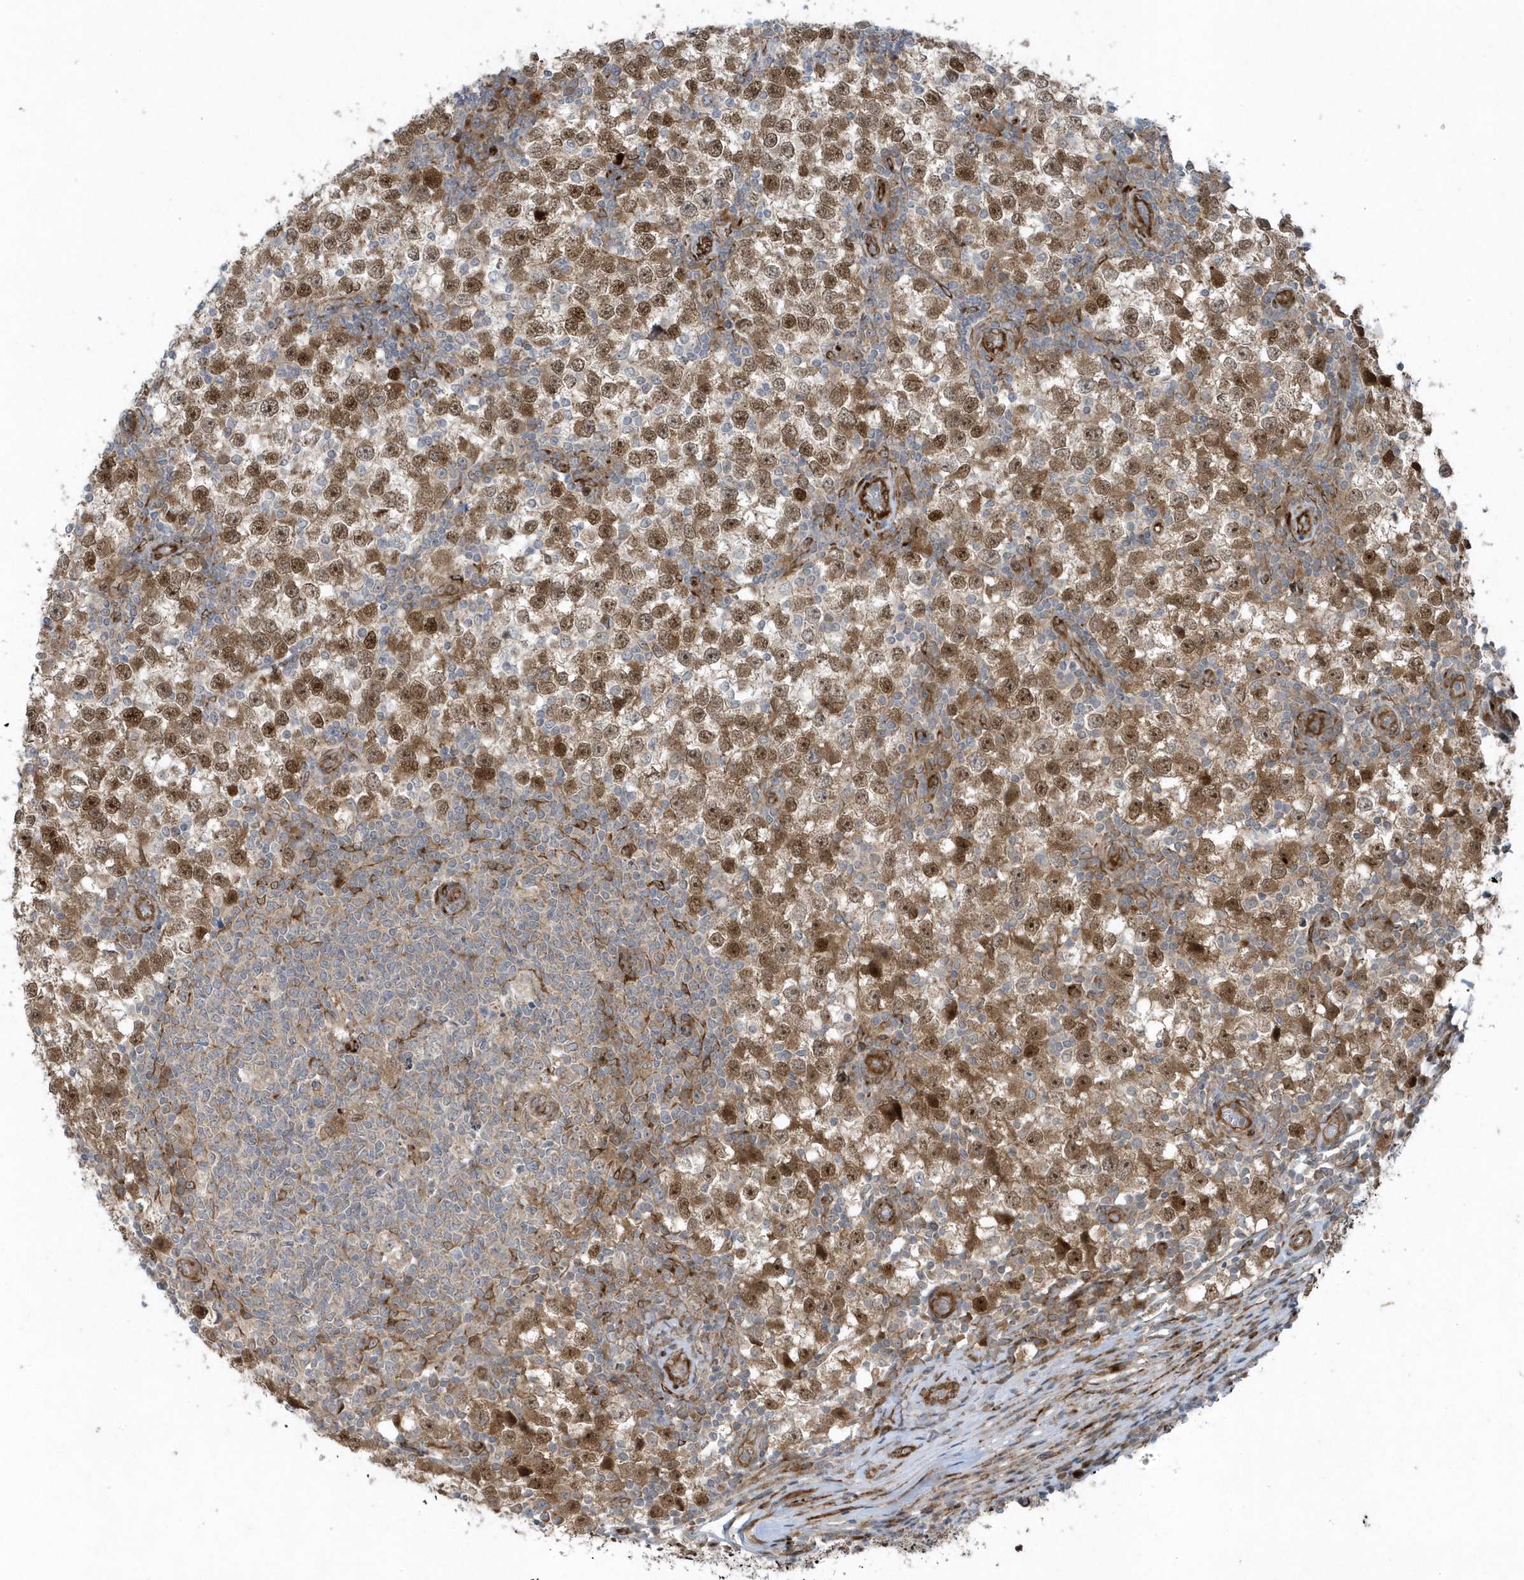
{"staining": {"intensity": "moderate", "quantity": ">75%", "location": "nuclear"}, "tissue": "testis cancer", "cell_type": "Tumor cells", "image_type": "cancer", "snomed": [{"axis": "morphology", "description": "Seminoma, NOS"}, {"axis": "topography", "description": "Testis"}], "caption": "Immunohistochemistry histopathology image of neoplastic tissue: seminoma (testis) stained using IHC exhibits medium levels of moderate protein expression localized specifically in the nuclear of tumor cells, appearing as a nuclear brown color.", "gene": "FAM98A", "patient": {"sex": "male", "age": 65}}